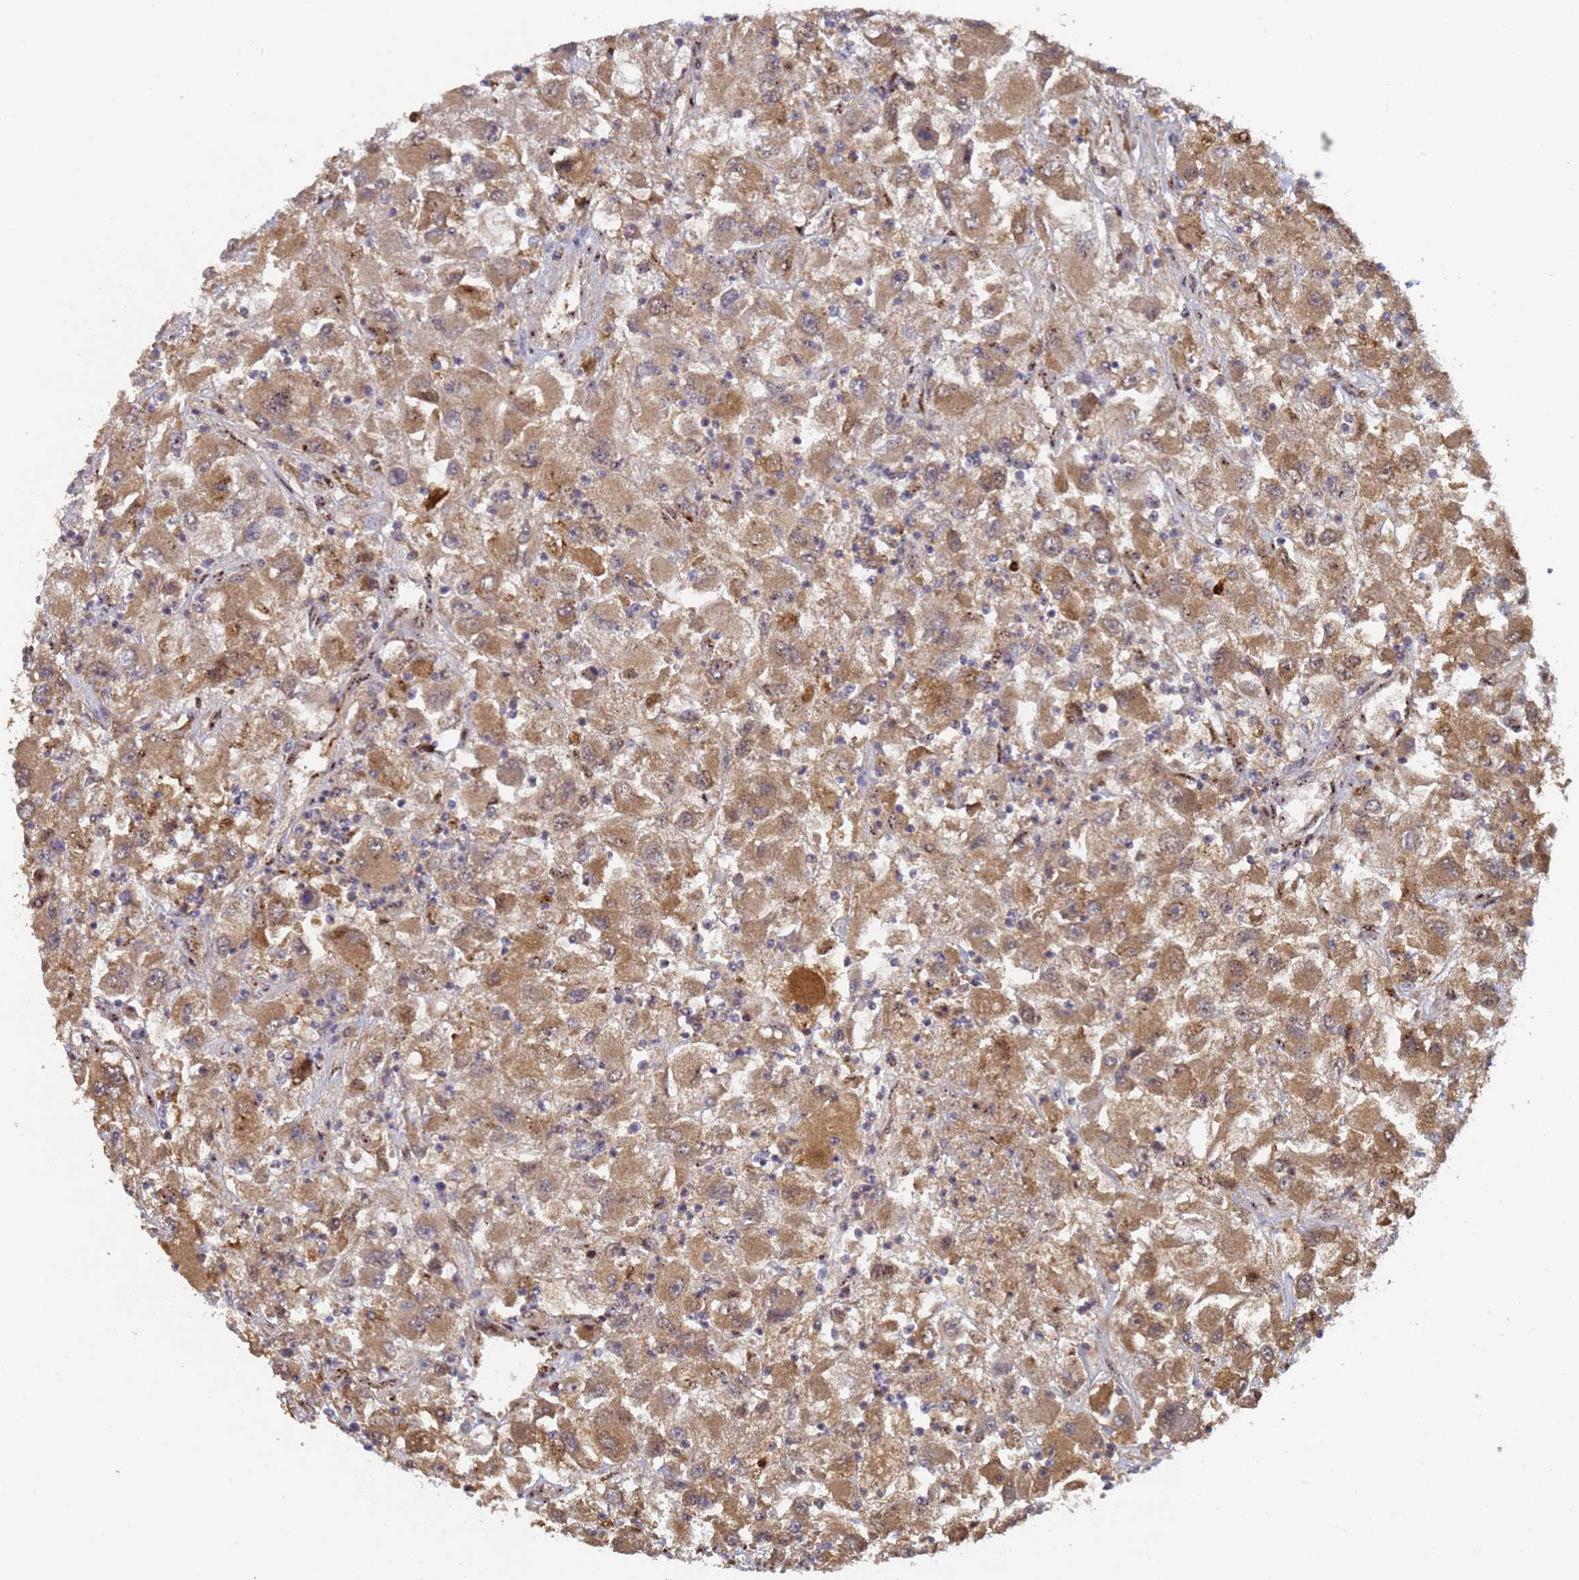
{"staining": {"intensity": "moderate", "quantity": ">75%", "location": "cytoplasmic/membranous"}, "tissue": "renal cancer", "cell_type": "Tumor cells", "image_type": "cancer", "snomed": [{"axis": "morphology", "description": "Adenocarcinoma, NOS"}, {"axis": "topography", "description": "Kidney"}], "caption": "Immunohistochemistry (IHC) histopathology image of neoplastic tissue: human adenocarcinoma (renal) stained using IHC reveals medium levels of moderate protein expression localized specifically in the cytoplasmic/membranous of tumor cells, appearing as a cytoplasmic/membranous brown color.", "gene": "SECISBP2", "patient": {"sex": "female", "age": 52}}